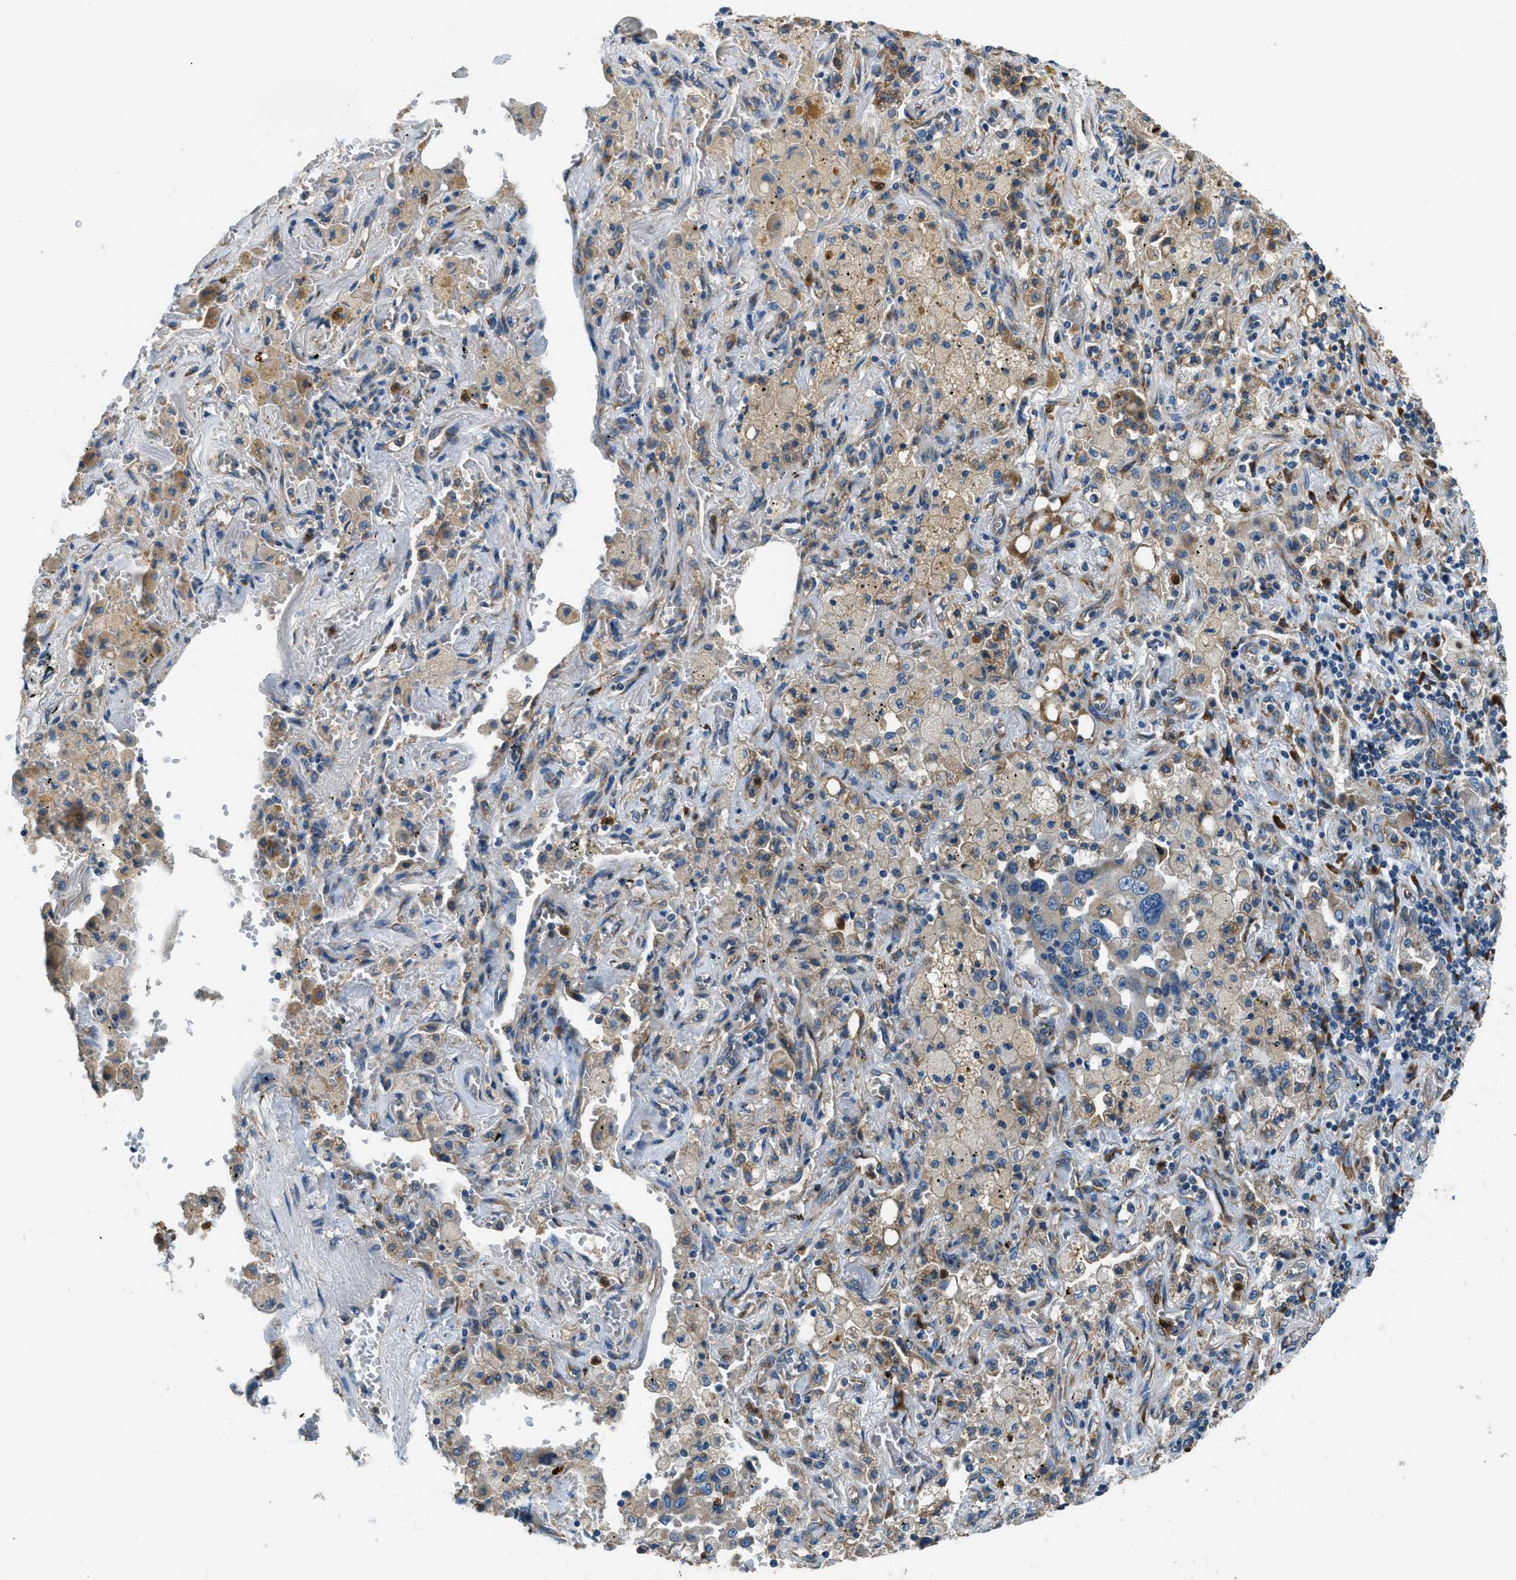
{"staining": {"intensity": "weak", "quantity": "<25%", "location": "cytoplasmic/membranous"}, "tissue": "lung cancer", "cell_type": "Tumor cells", "image_type": "cancer", "snomed": [{"axis": "morphology", "description": "Adenocarcinoma, NOS"}, {"axis": "topography", "description": "Lung"}], "caption": "An immunohistochemistry micrograph of lung cancer is shown. There is no staining in tumor cells of lung cancer.", "gene": "GIMAP8", "patient": {"sex": "female", "age": 65}}